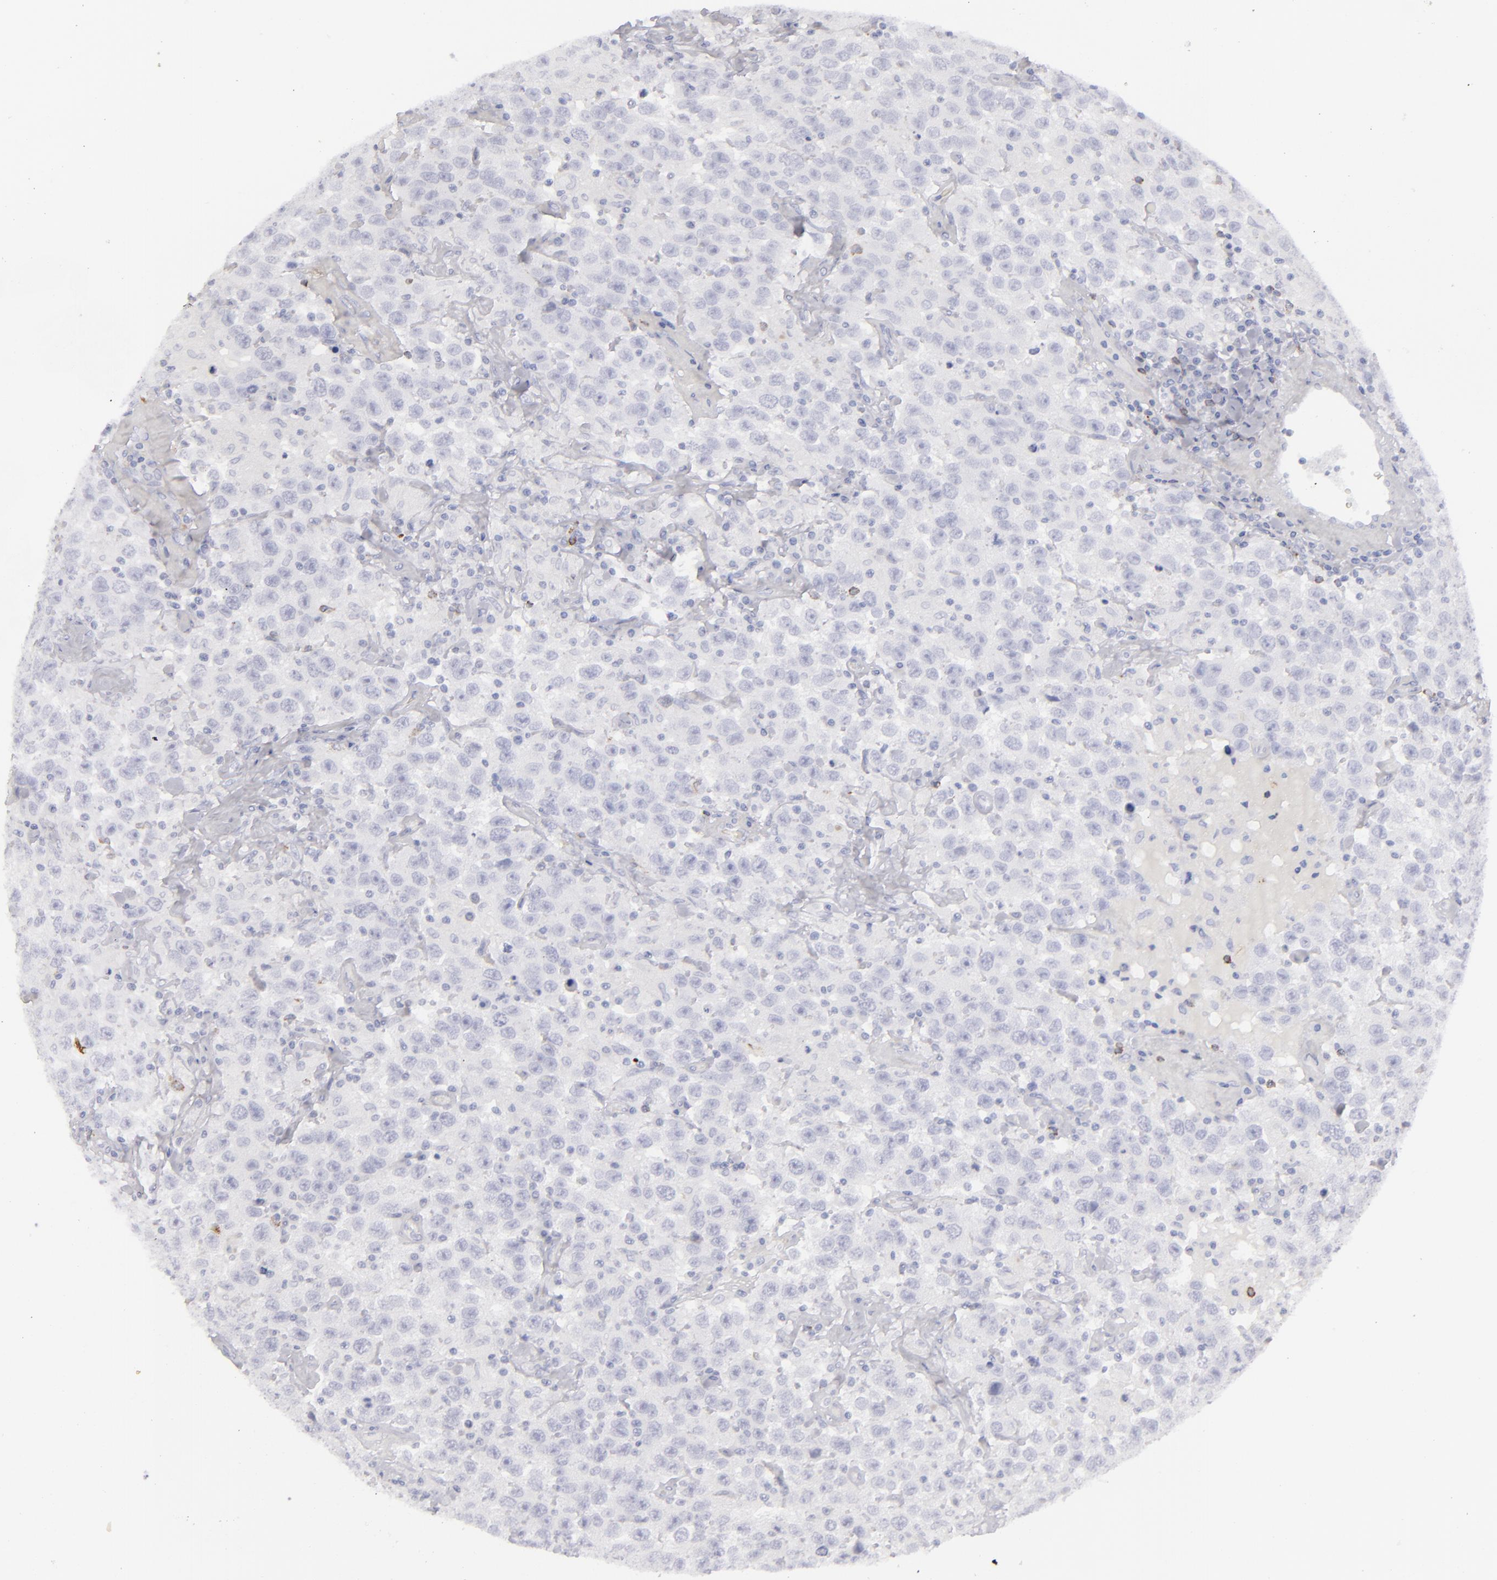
{"staining": {"intensity": "negative", "quantity": "none", "location": "none"}, "tissue": "testis cancer", "cell_type": "Tumor cells", "image_type": "cancer", "snomed": [{"axis": "morphology", "description": "Seminoma, NOS"}, {"axis": "topography", "description": "Testis"}], "caption": "Immunohistochemistry of testis cancer (seminoma) reveals no staining in tumor cells.", "gene": "CD22", "patient": {"sex": "male", "age": 41}}